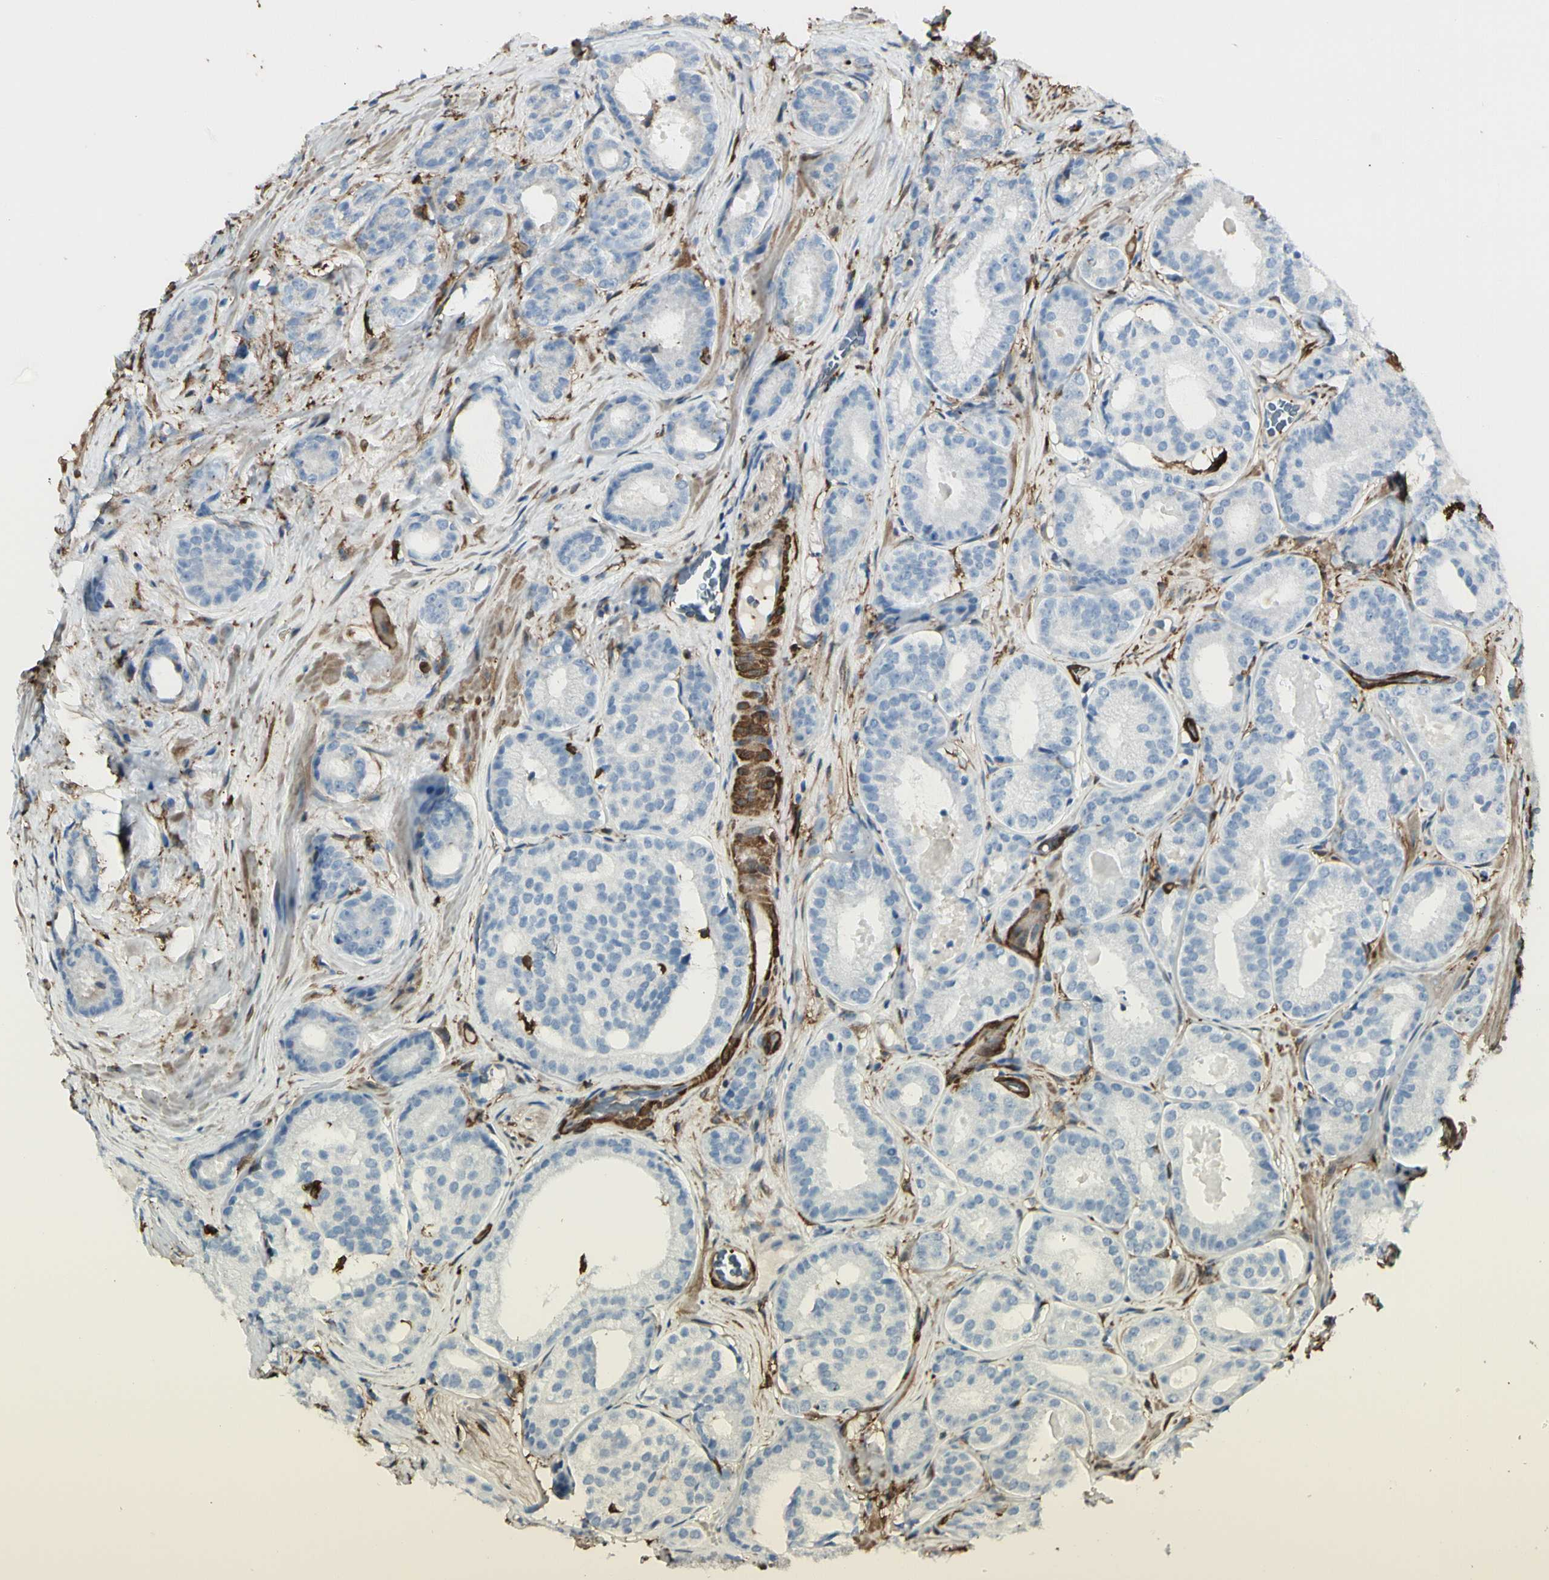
{"staining": {"intensity": "negative", "quantity": "none", "location": "none"}, "tissue": "prostate cancer", "cell_type": "Tumor cells", "image_type": "cancer", "snomed": [{"axis": "morphology", "description": "Adenocarcinoma, High grade"}, {"axis": "topography", "description": "Prostate"}], "caption": "Immunohistochemistry photomicrograph of human high-grade adenocarcinoma (prostate) stained for a protein (brown), which displays no staining in tumor cells.", "gene": "GSN", "patient": {"sex": "male", "age": 64}}